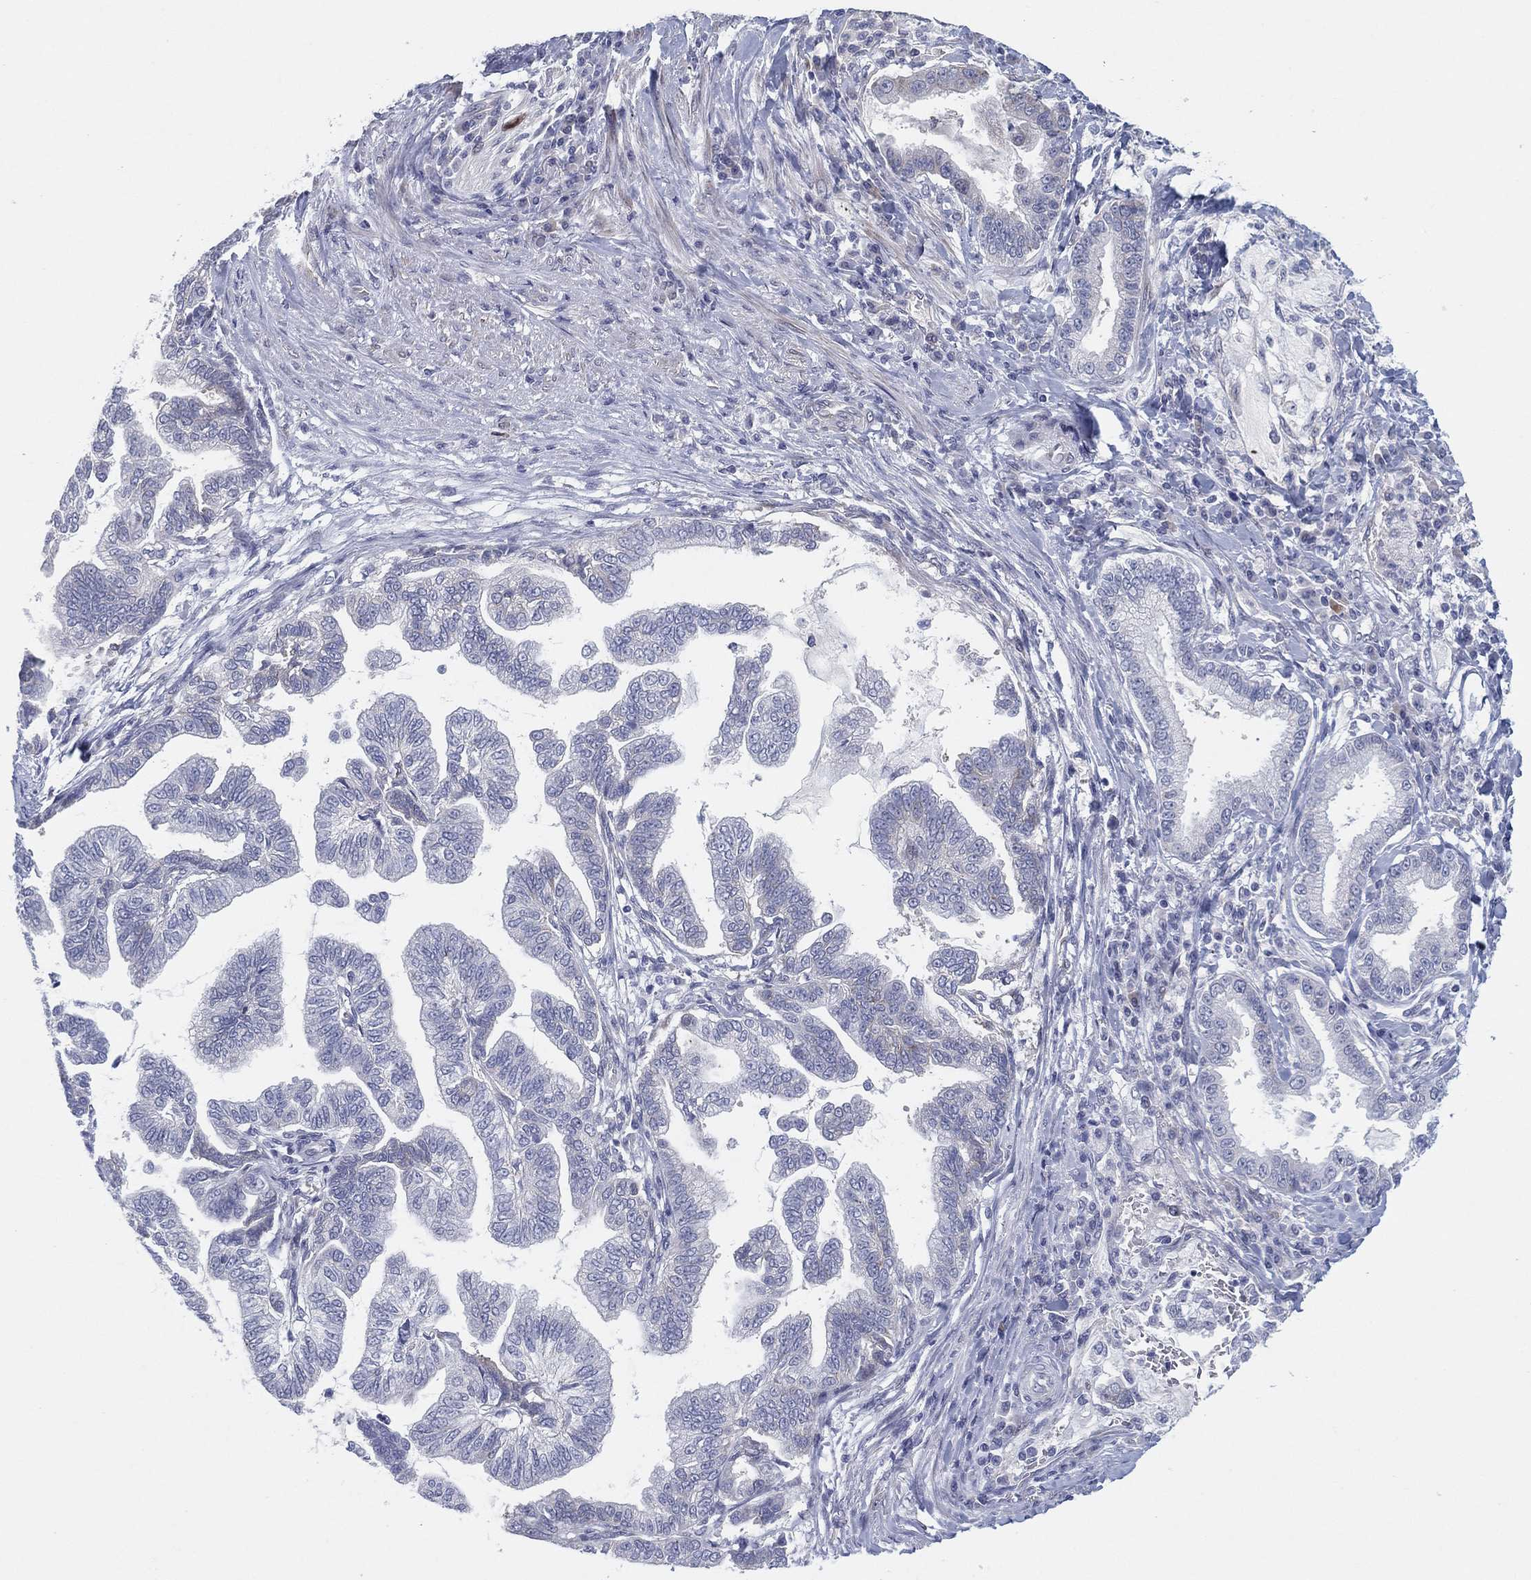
{"staining": {"intensity": "negative", "quantity": "none", "location": "none"}, "tissue": "stomach cancer", "cell_type": "Tumor cells", "image_type": "cancer", "snomed": [{"axis": "morphology", "description": "Adenocarcinoma, NOS"}, {"axis": "topography", "description": "Stomach"}], "caption": "High power microscopy micrograph of an immunohistochemistry (IHC) image of stomach cancer, revealing no significant expression in tumor cells. (Stains: DAB (3,3'-diaminobenzidine) immunohistochemistry (IHC) with hematoxylin counter stain, Microscopy: brightfield microscopy at high magnification).", "gene": "HEATR4", "patient": {"sex": "male", "age": 83}}